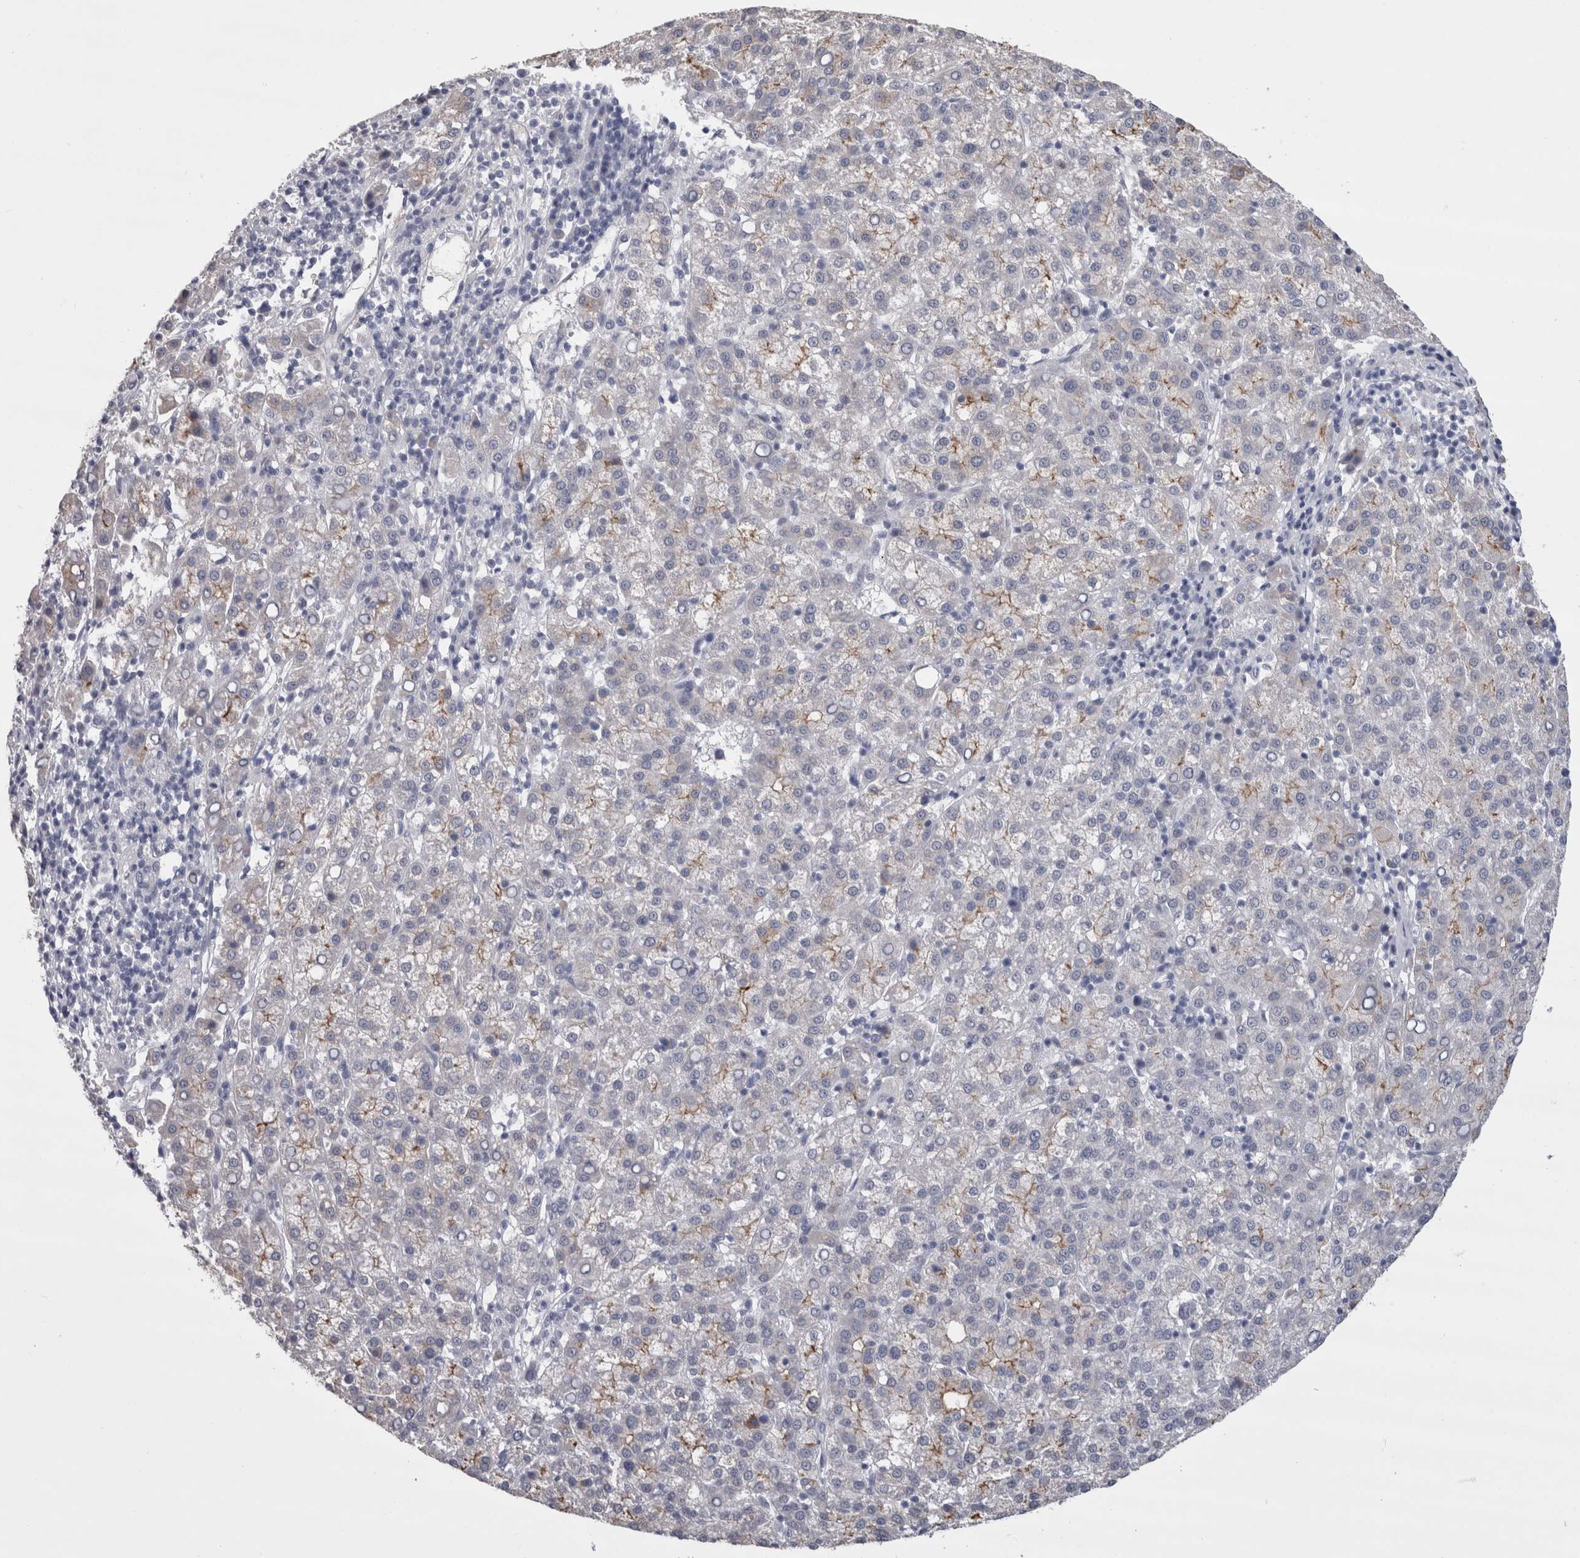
{"staining": {"intensity": "weak", "quantity": "<25%", "location": "cytoplasmic/membranous"}, "tissue": "liver cancer", "cell_type": "Tumor cells", "image_type": "cancer", "snomed": [{"axis": "morphology", "description": "Carcinoma, Hepatocellular, NOS"}, {"axis": "topography", "description": "Liver"}], "caption": "An immunohistochemistry (IHC) image of hepatocellular carcinoma (liver) is shown. There is no staining in tumor cells of hepatocellular carcinoma (liver).", "gene": "CDHR5", "patient": {"sex": "female", "age": 58}}